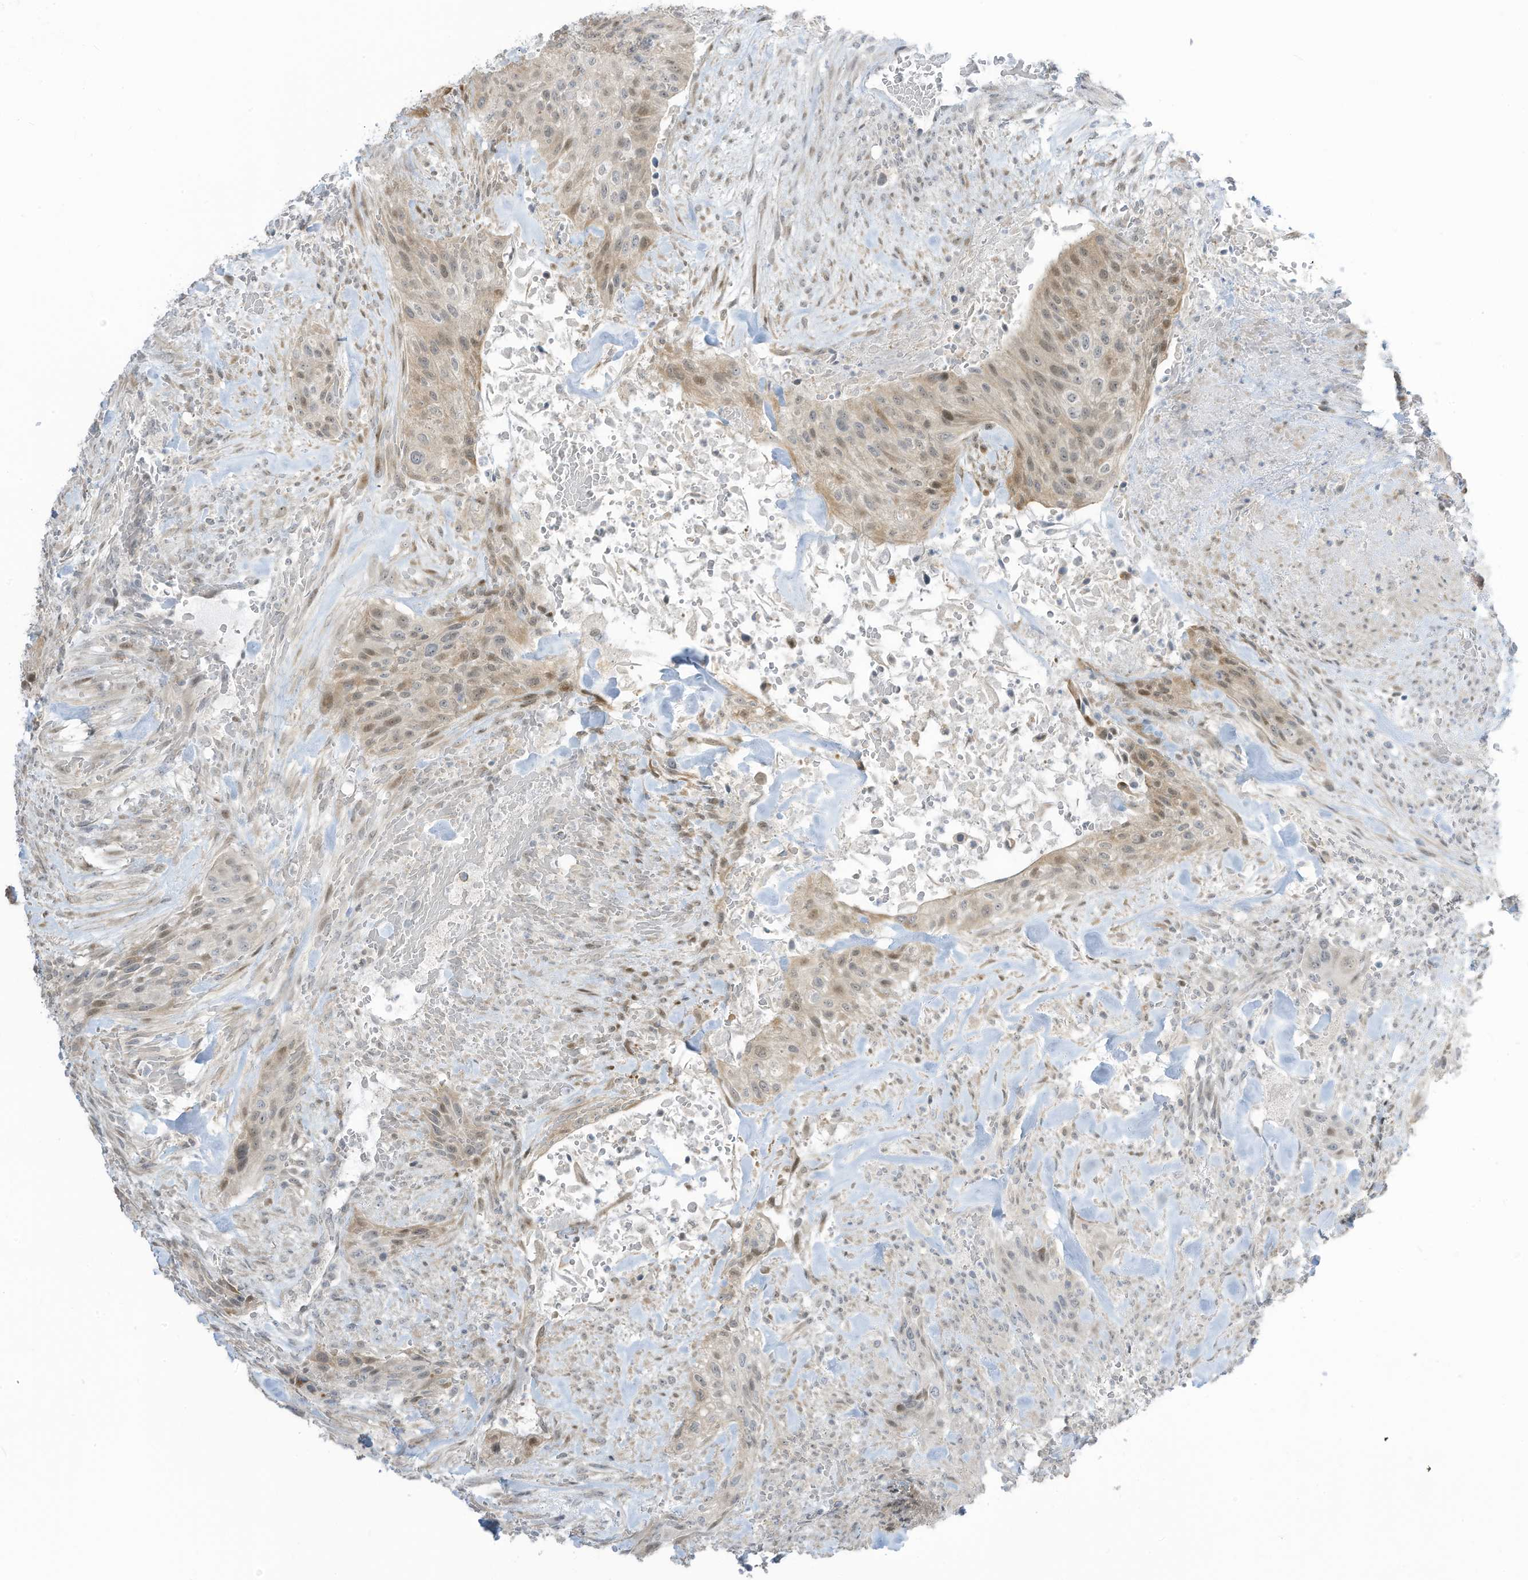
{"staining": {"intensity": "weak", "quantity": "<25%", "location": "cytoplasmic/membranous,nuclear"}, "tissue": "urothelial cancer", "cell_type": "Tumor cells", "image_type": "cancer", "snomed": [{"axis": "morphology", "description": "Urothelial carcinoma, High grade"}, {"axis": "topography", "description": "Urinary bladder"}], "caption": "The immunohistochemistry micrograph has no significant positivity in tumor cells of urothelial carcinoma (high-grade) tissue.", "gene": "ASPRV1", "patient": {"sex": "male", "age": 35}}